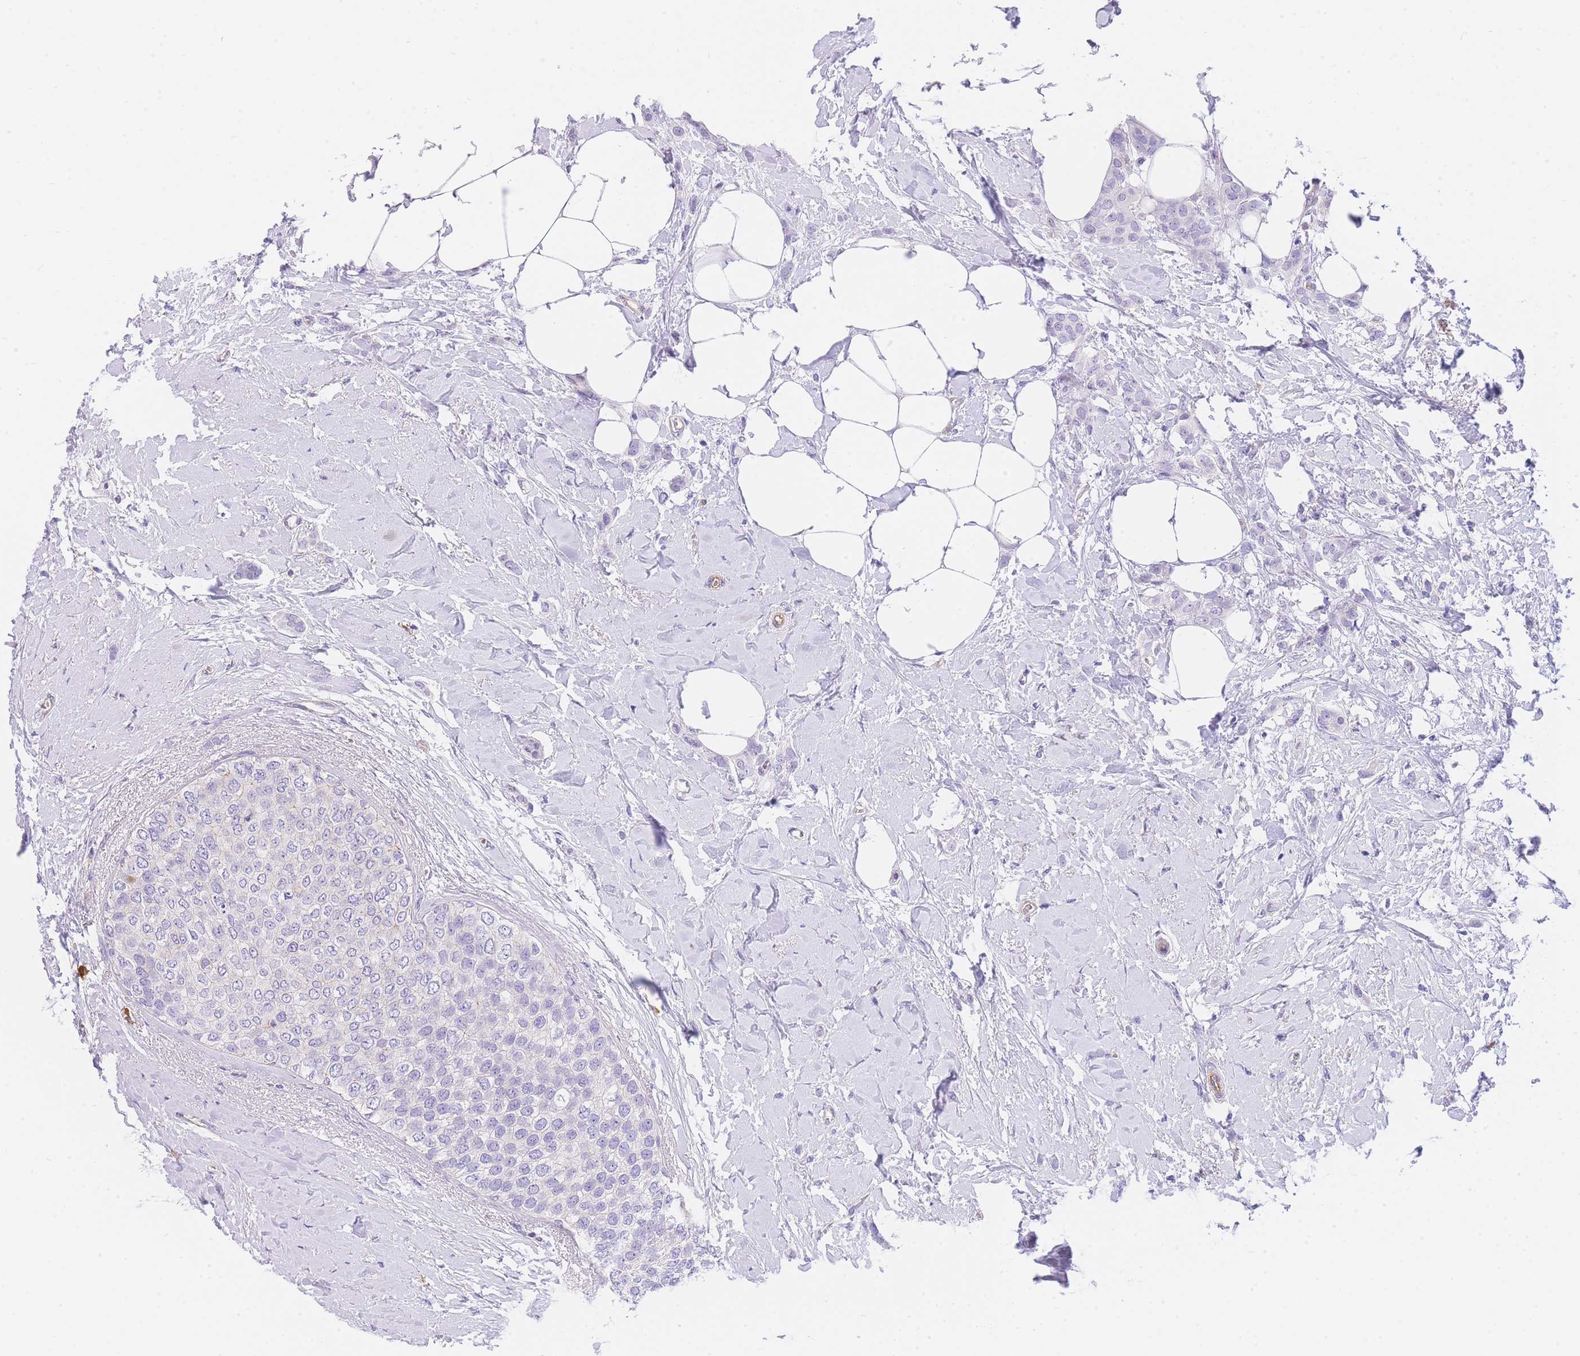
{"staining": {"intensity": "negative", "quantity": "none", "location": "none"}, "tissue": "breast cancer", "cell_type": "Tumor cells", "image_type": "cancer", "snomed": [{"axis": "morphology", "description": "Duct carcinoma"}, {"axis": "topography", "description": "Breast"}], "caption": "Tumor cells are negative for protein expression in human breast cancer. Nuclei are stained in blue.", "gene": "SRSF12", "patient": {"sex": "female", "age": 72}}